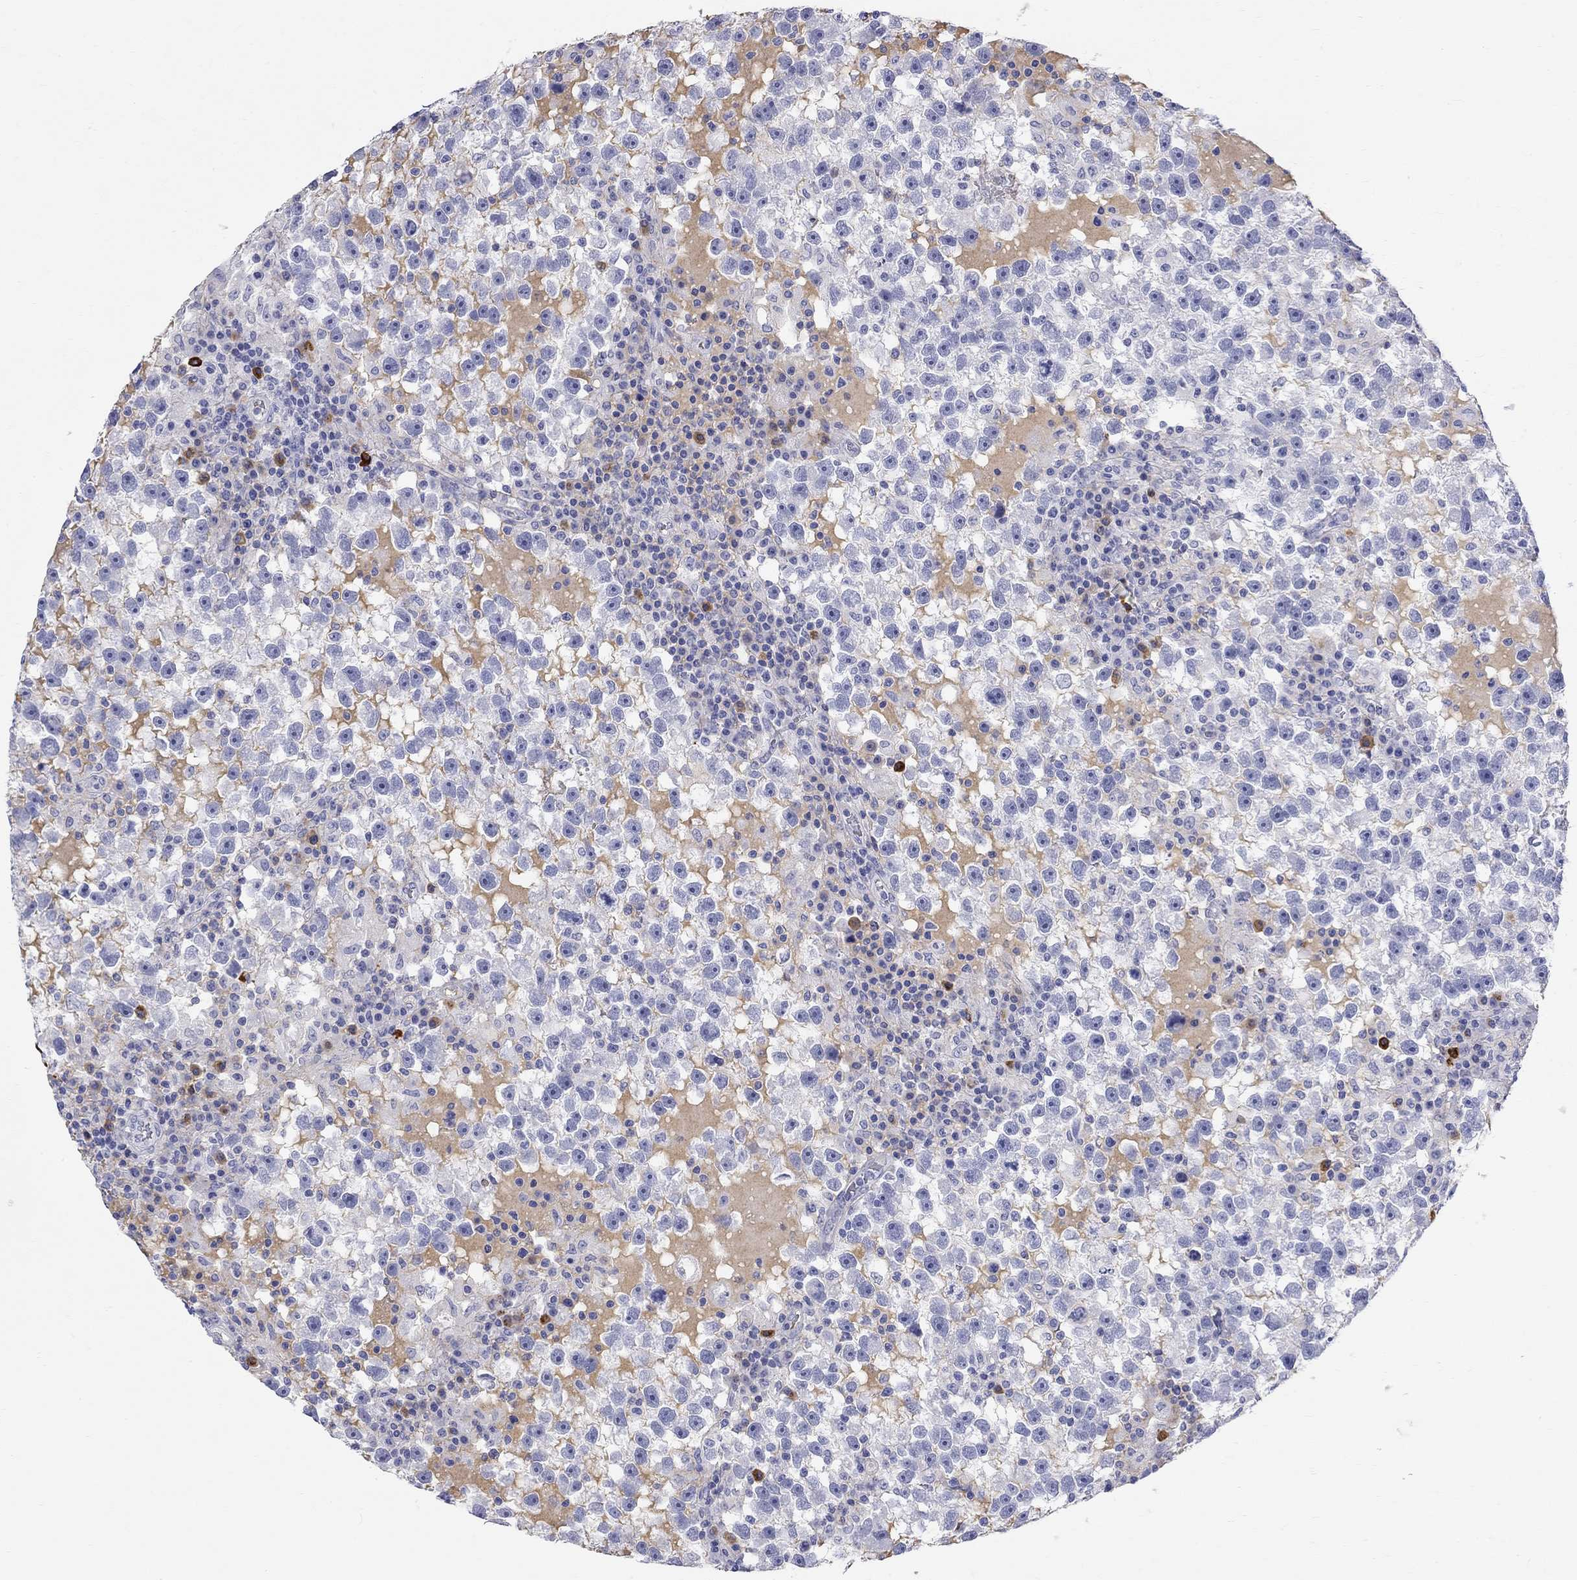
{"staining": {"intensity": "negative", "quantity": "none", "location": "none"}, "tissue": "testis cancer", "cell_type": "Tumor cells", "image_type": "cancer", "snomed": [{"axis": "morphology", "description": "Seminoma, NOS"}, {"axis": "topography", "description": "Testis"}], "caption": "Immunohistochemical staining of human testis seminoma displays no significant positivity in tumor cells.", "gene": "PHOX2B", "patient": {"sex": "male", "age": 47}}